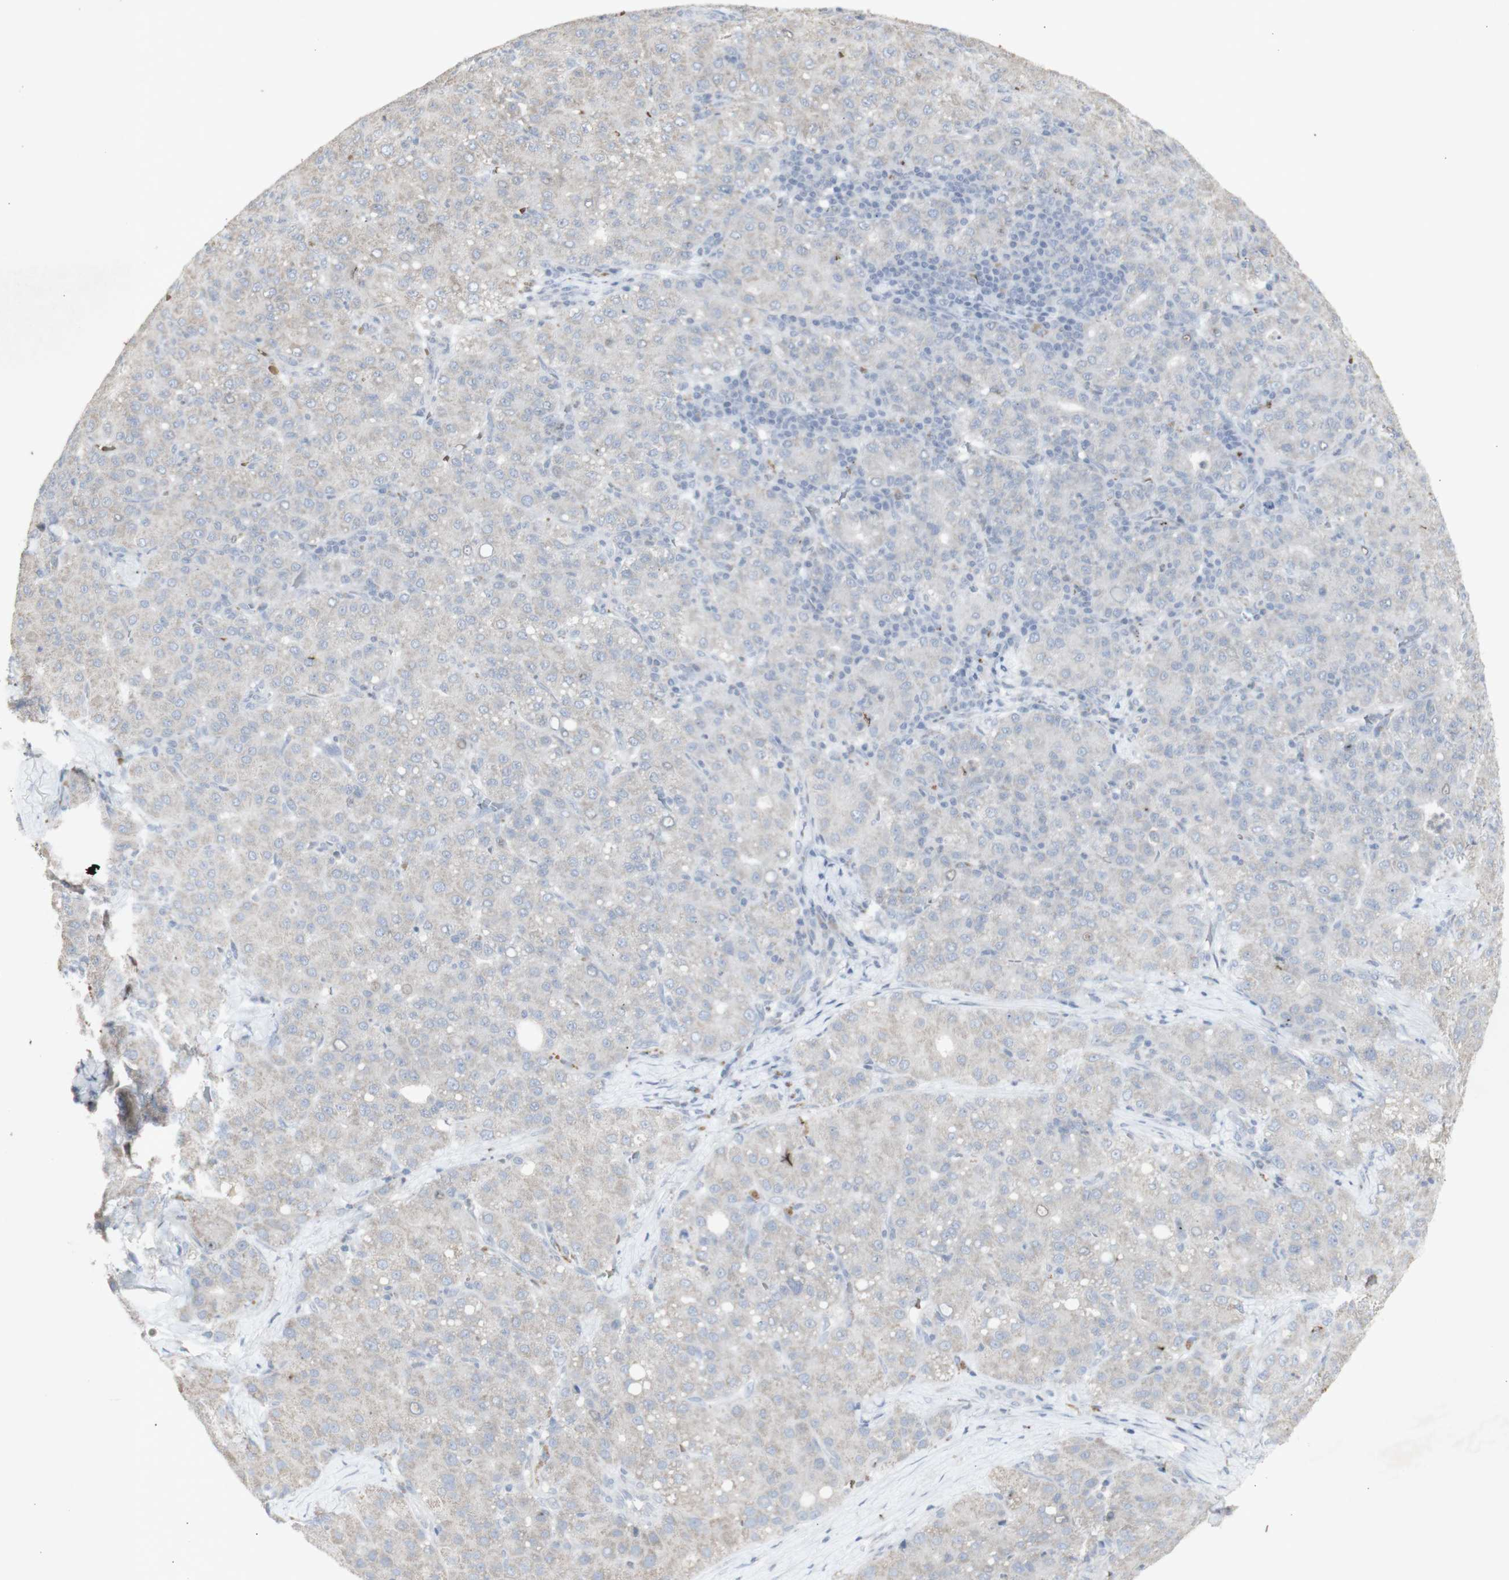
{"staining": {"intensity": "weak", "quantity": ">75%", "location": "cytoplasmic/membranous"}, "tissue": "liver cancer", "cell_type": "Tumor cells", "image_type": "cancer", "snomed": [{"axis": "morphology", "description": "Carcinoma, Hepatocellular, NOS"}, {"axis": "topography", "description": "Liver"}], "caption": "Brown immunohistochemical staining in human liver hepatocellular carcinoma reveals weak cytoplasmic/membranous expression in about >75% of tumor cells.", "gene": "INS", "patient": {"sex": "male", "age": 65}}